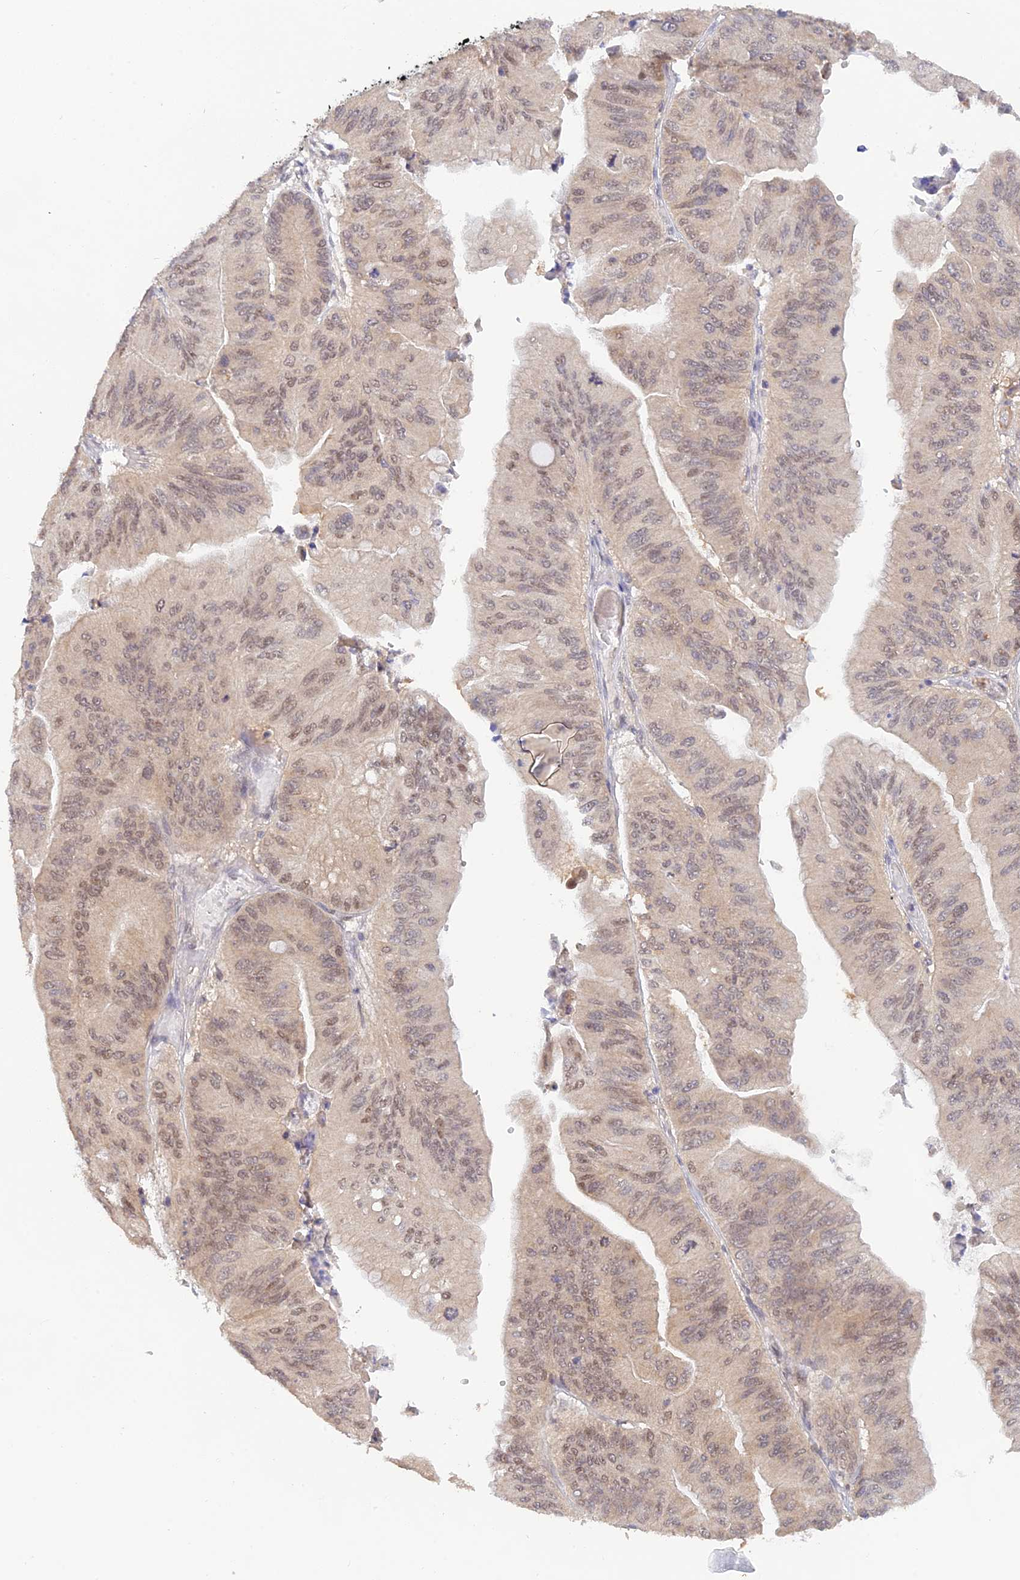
{"staining": {"intensity": "moderate", "quantity": "25%-75%", "location": "cytoplasmic/membranous,nuclear"}, "tissue": "ovarian cancer", "cell_type": "Tumor cells", "image_type": "cancer", "snomed": [{"axis": "morphology", "description": "Cystadenocarcinoma, mucinous, NOS"}, {"axis": "topography", "description": "Ovary"}], "caption": "Ovarian cancer stained with a brown dye exhibits moderate cytoplasmic/membranous and nuclear positive positivity in approximately 25%-75% of tumor cells.", "gene": "ZNF436", "patient": {"sex": "female", "age": 61}}